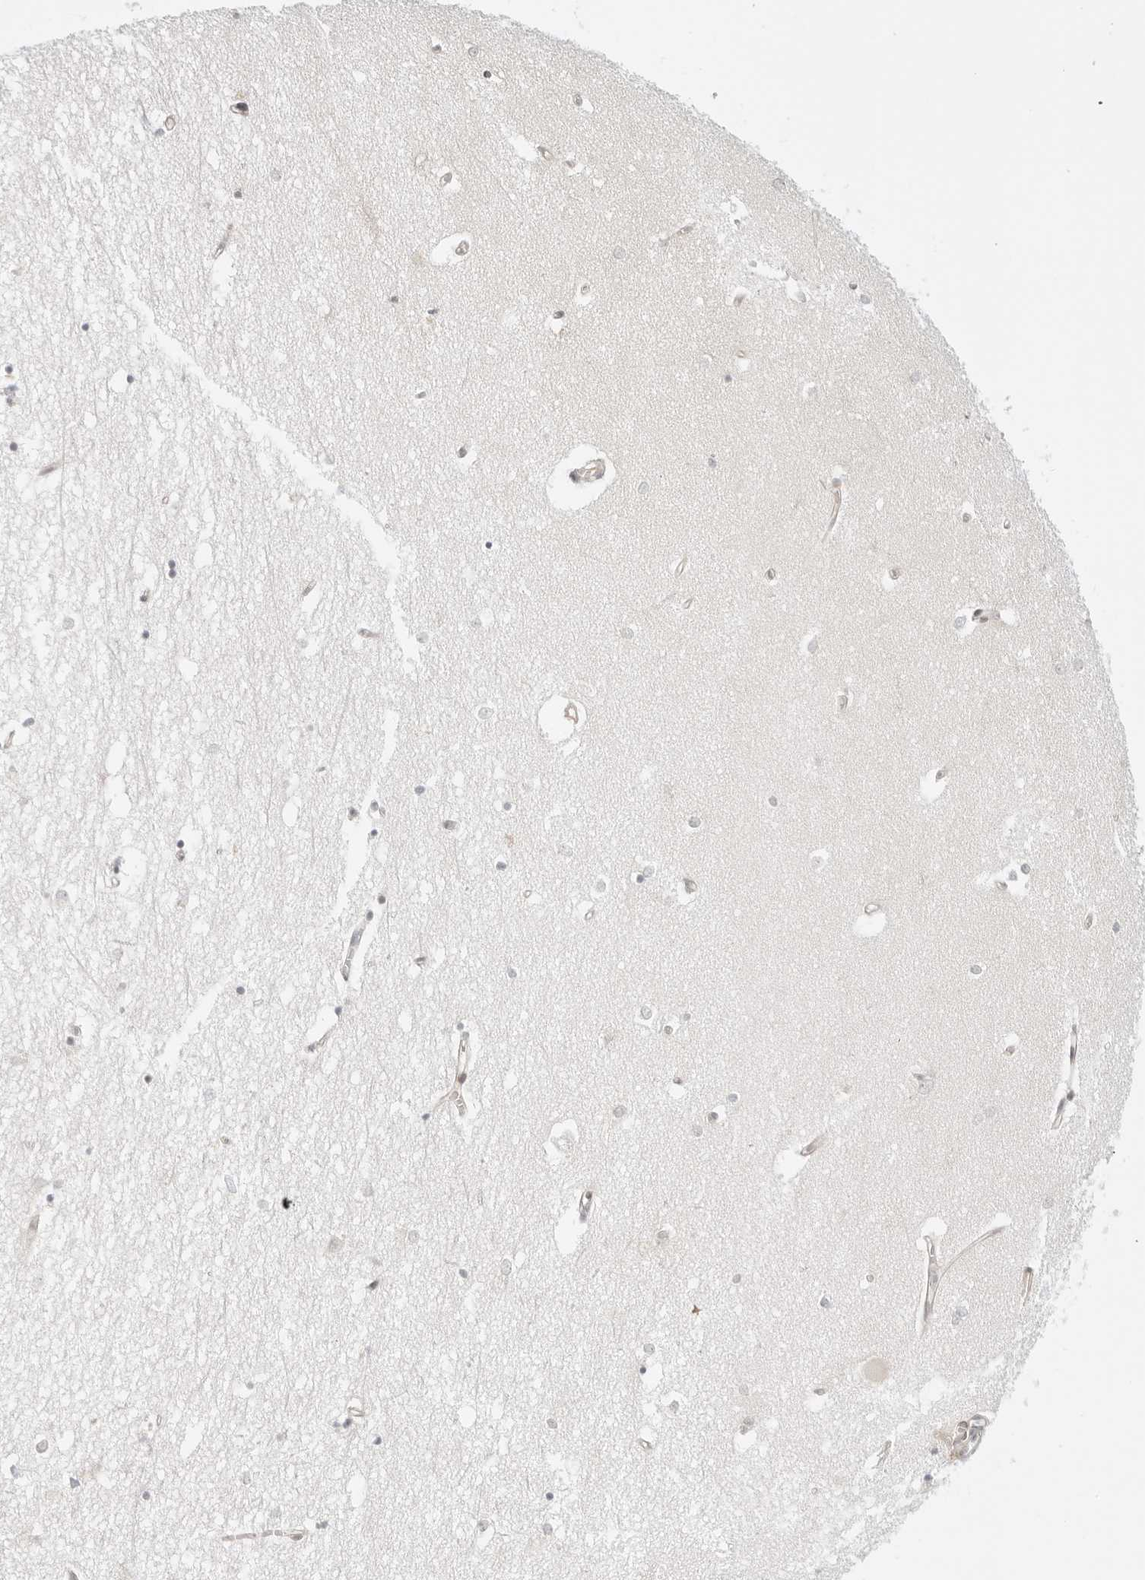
{"staining": {"intensity": "weak", "quantity": "<25%", "location": "cytoplasmic/membranous"}, "tissue": "hippocampus", "cell_type": "Glial cells", "image_type": "normal", "snomed": [{"axis": "morphology", "description": "Normal tissue, NOS"}, {"axis": "topography", "description": "Hippocampus"}], "caption": "Histopathology image shows no significant protein expression in glial cells of unremarkable hippocampus. Nuclei are stained in blue.", "gene": "TCP1", "patient": {"sex": "male", "age": 70}}